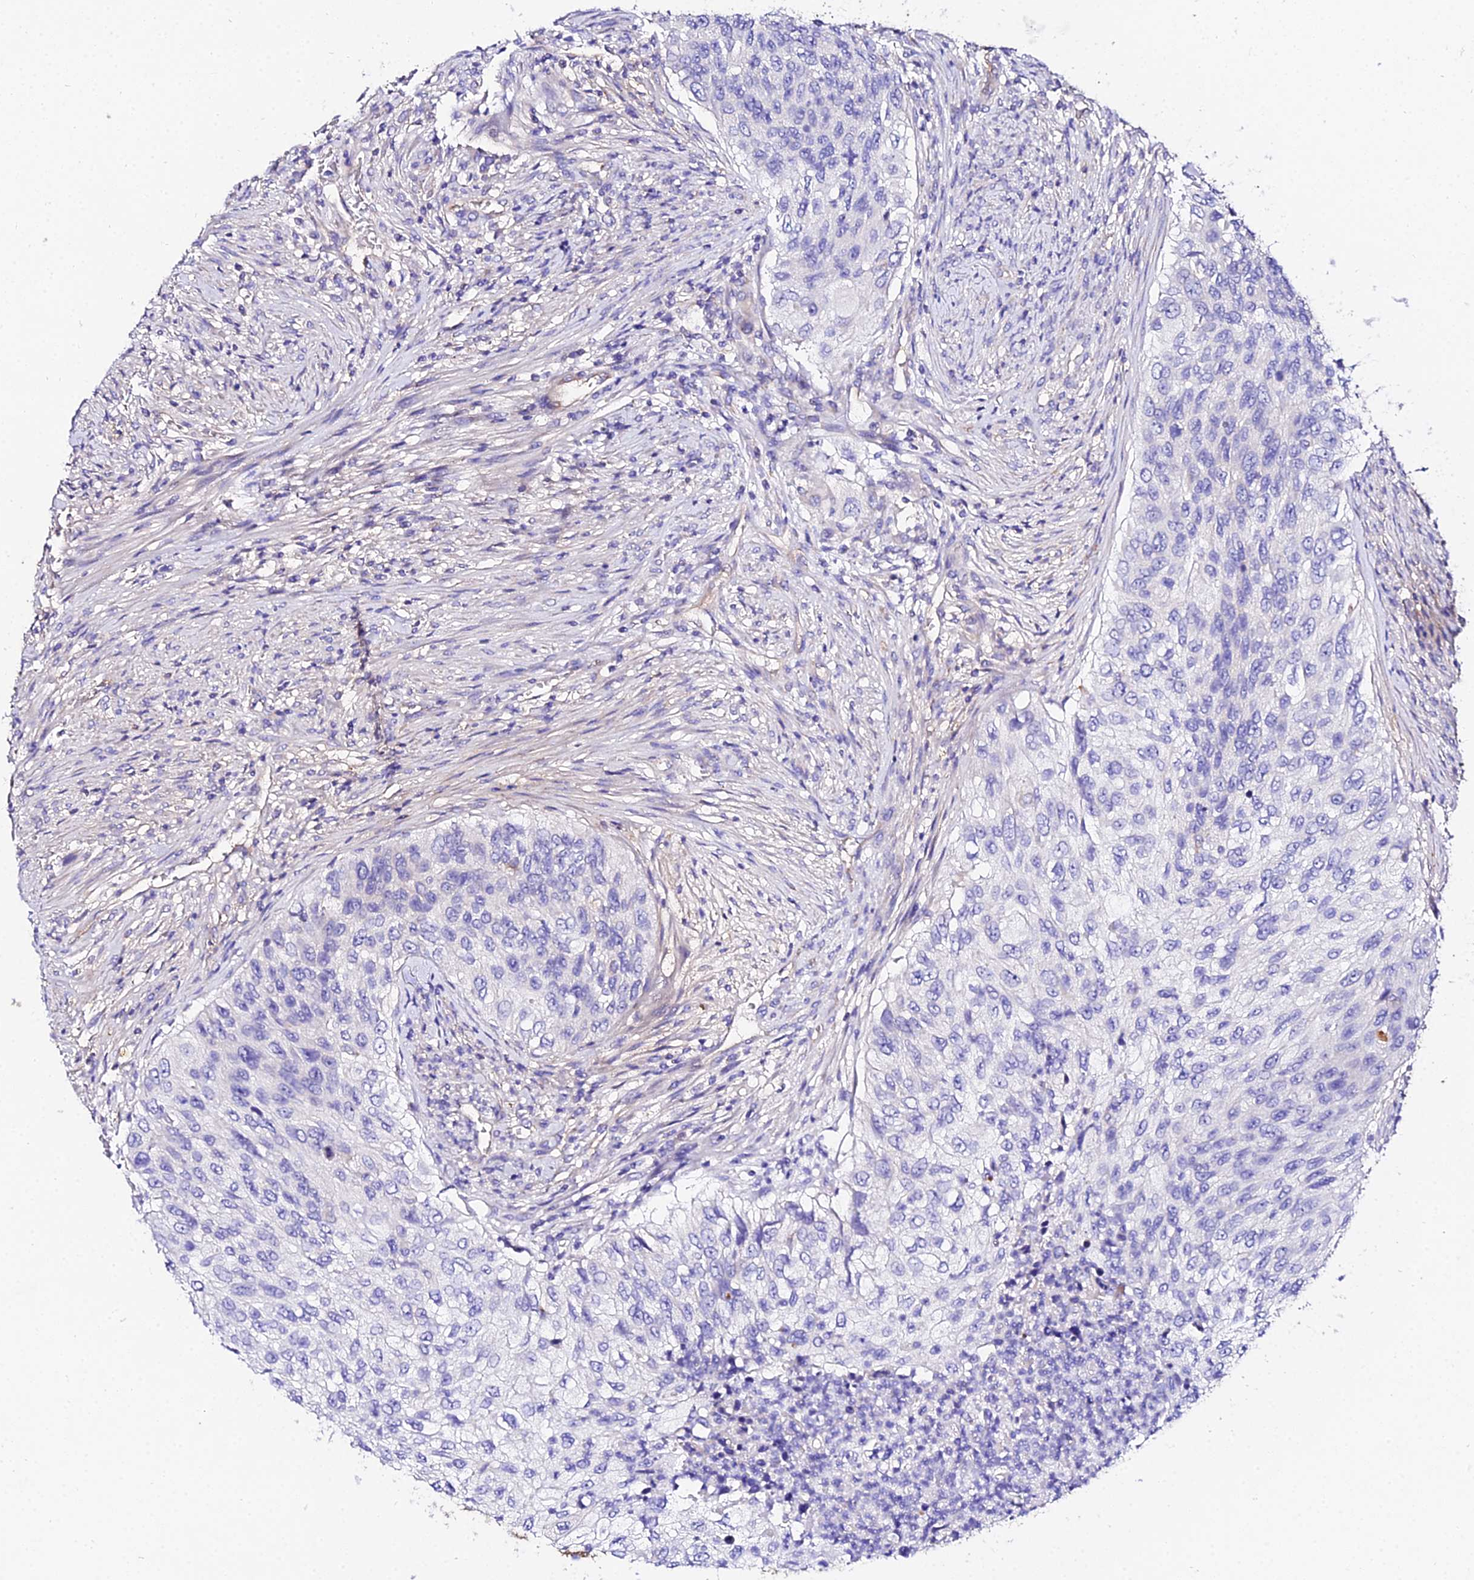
{"staining": {"intensity": "negative", "quantity": "none", "location": "none"}, "tissue": "urothelial cancer", "cell_type": "Tumor cells", "image_type": "cancer", "snomed": [{"axis": "morphology", "description": "Urothelial carcinoma, High grade"}, {"axis": "topography", "description": "Urinary bladder"}], "caption": "Urothelial cancer was stained to show a protein in brown. There is no significant staining in tumor cells. The staining is performed using DAB brown chromogen with nuclei counter-stained in using hematoxylin.", "gene": "DAW1", "patient": {"sex": "female", "age": 60}}